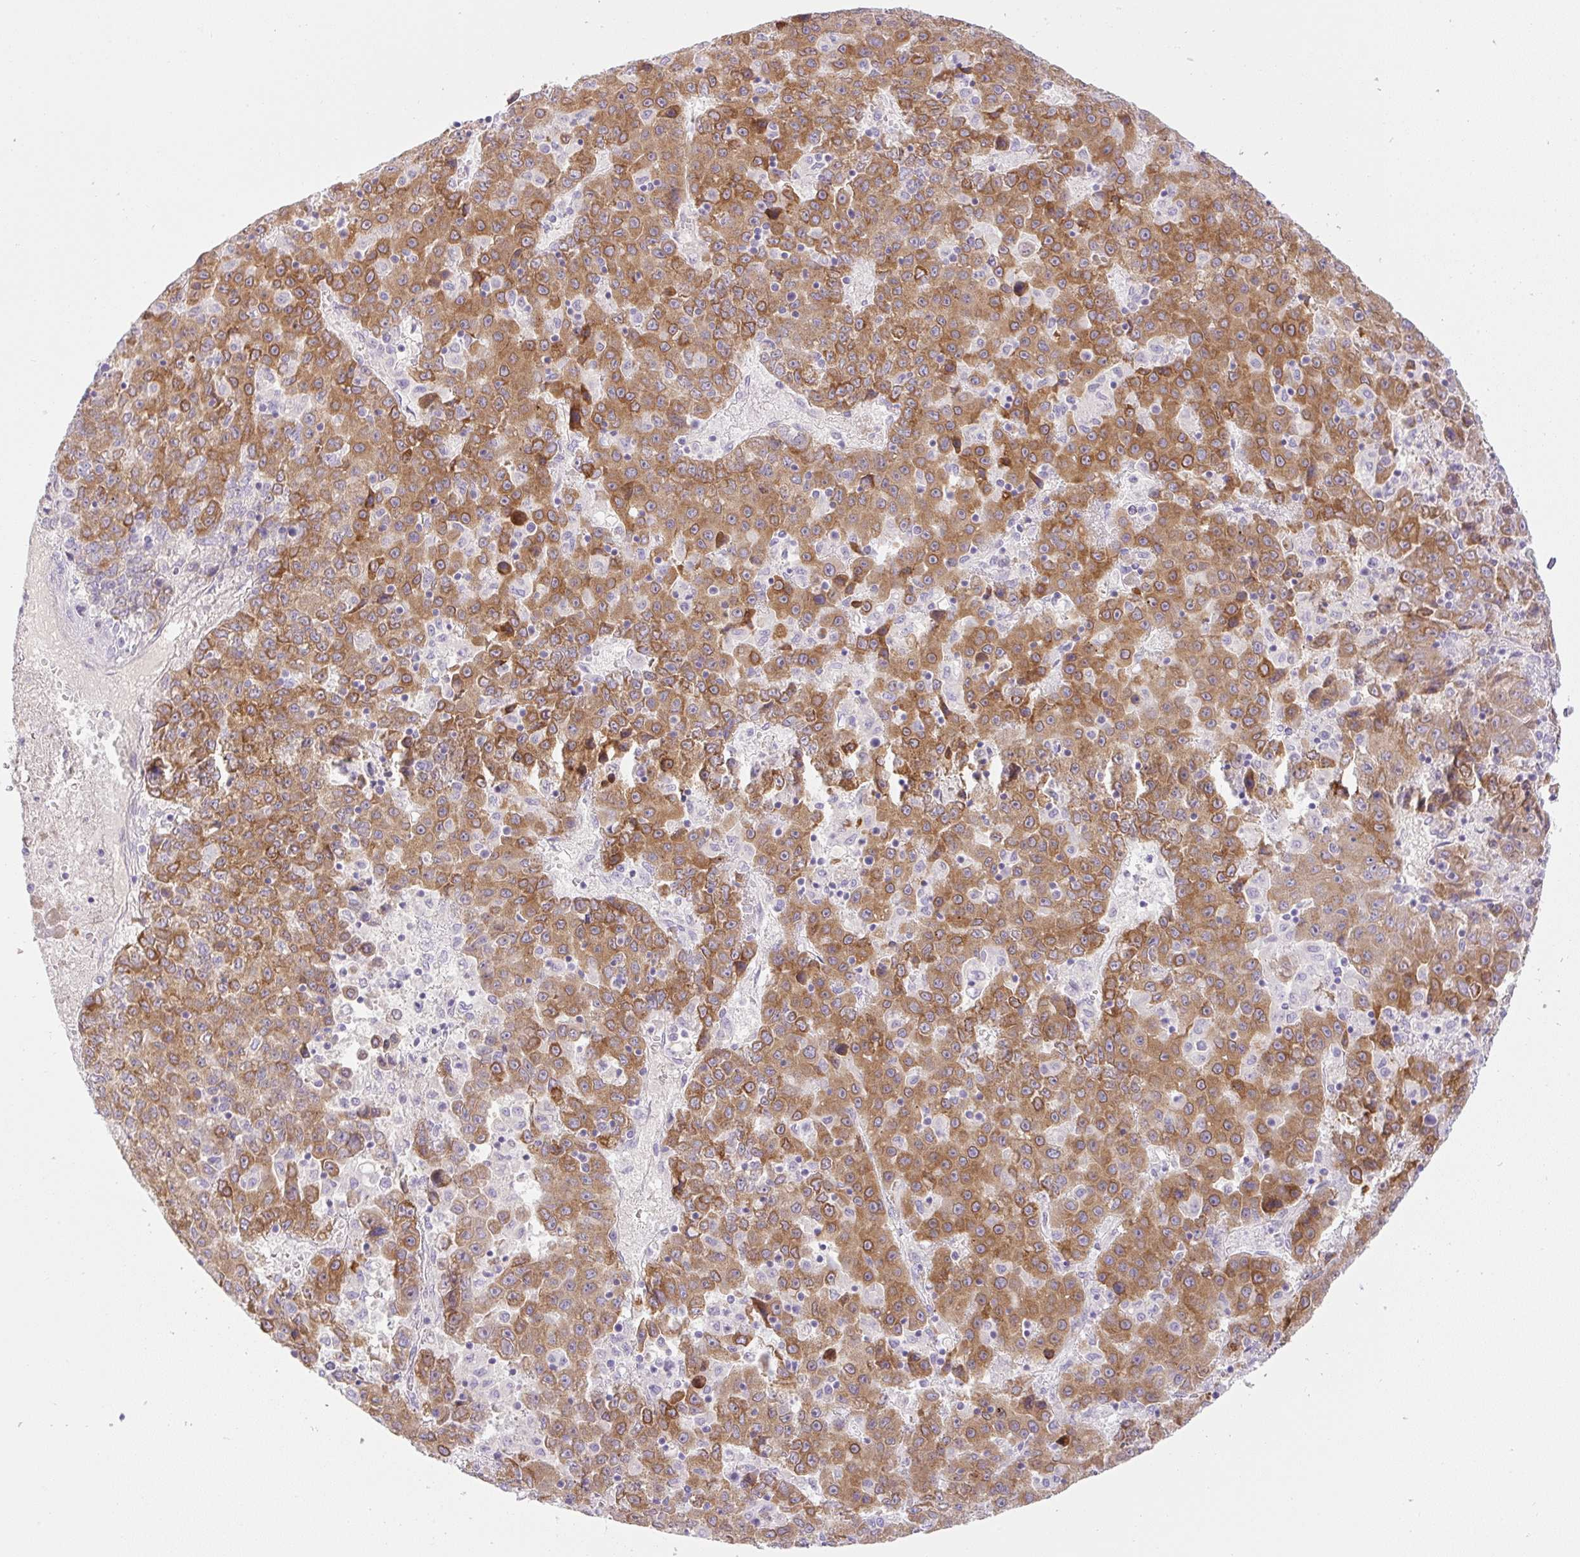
{"staining": {"intensity": "strong", "quantity": ">75%", "location": "cytoplasmic/membranous"}, "tissue": "liver cancer", "cell_type": "Tumor cells", "image_type": "cancer", "snomed": [{"axis": "morphology", "description": "Carcinoma, Hepatocellular, NOS"}, {"axis": "topography", "description": "Liver"}], "caption": "The micrograph exhibits a brown stain indicating the presence of a protein in the cytoplasmic/membranous of tumor cells in liver cancer (hepatocellular carcinoma).", "gene": "MIA2", "patient": {"sex": "female", "age": 53}}